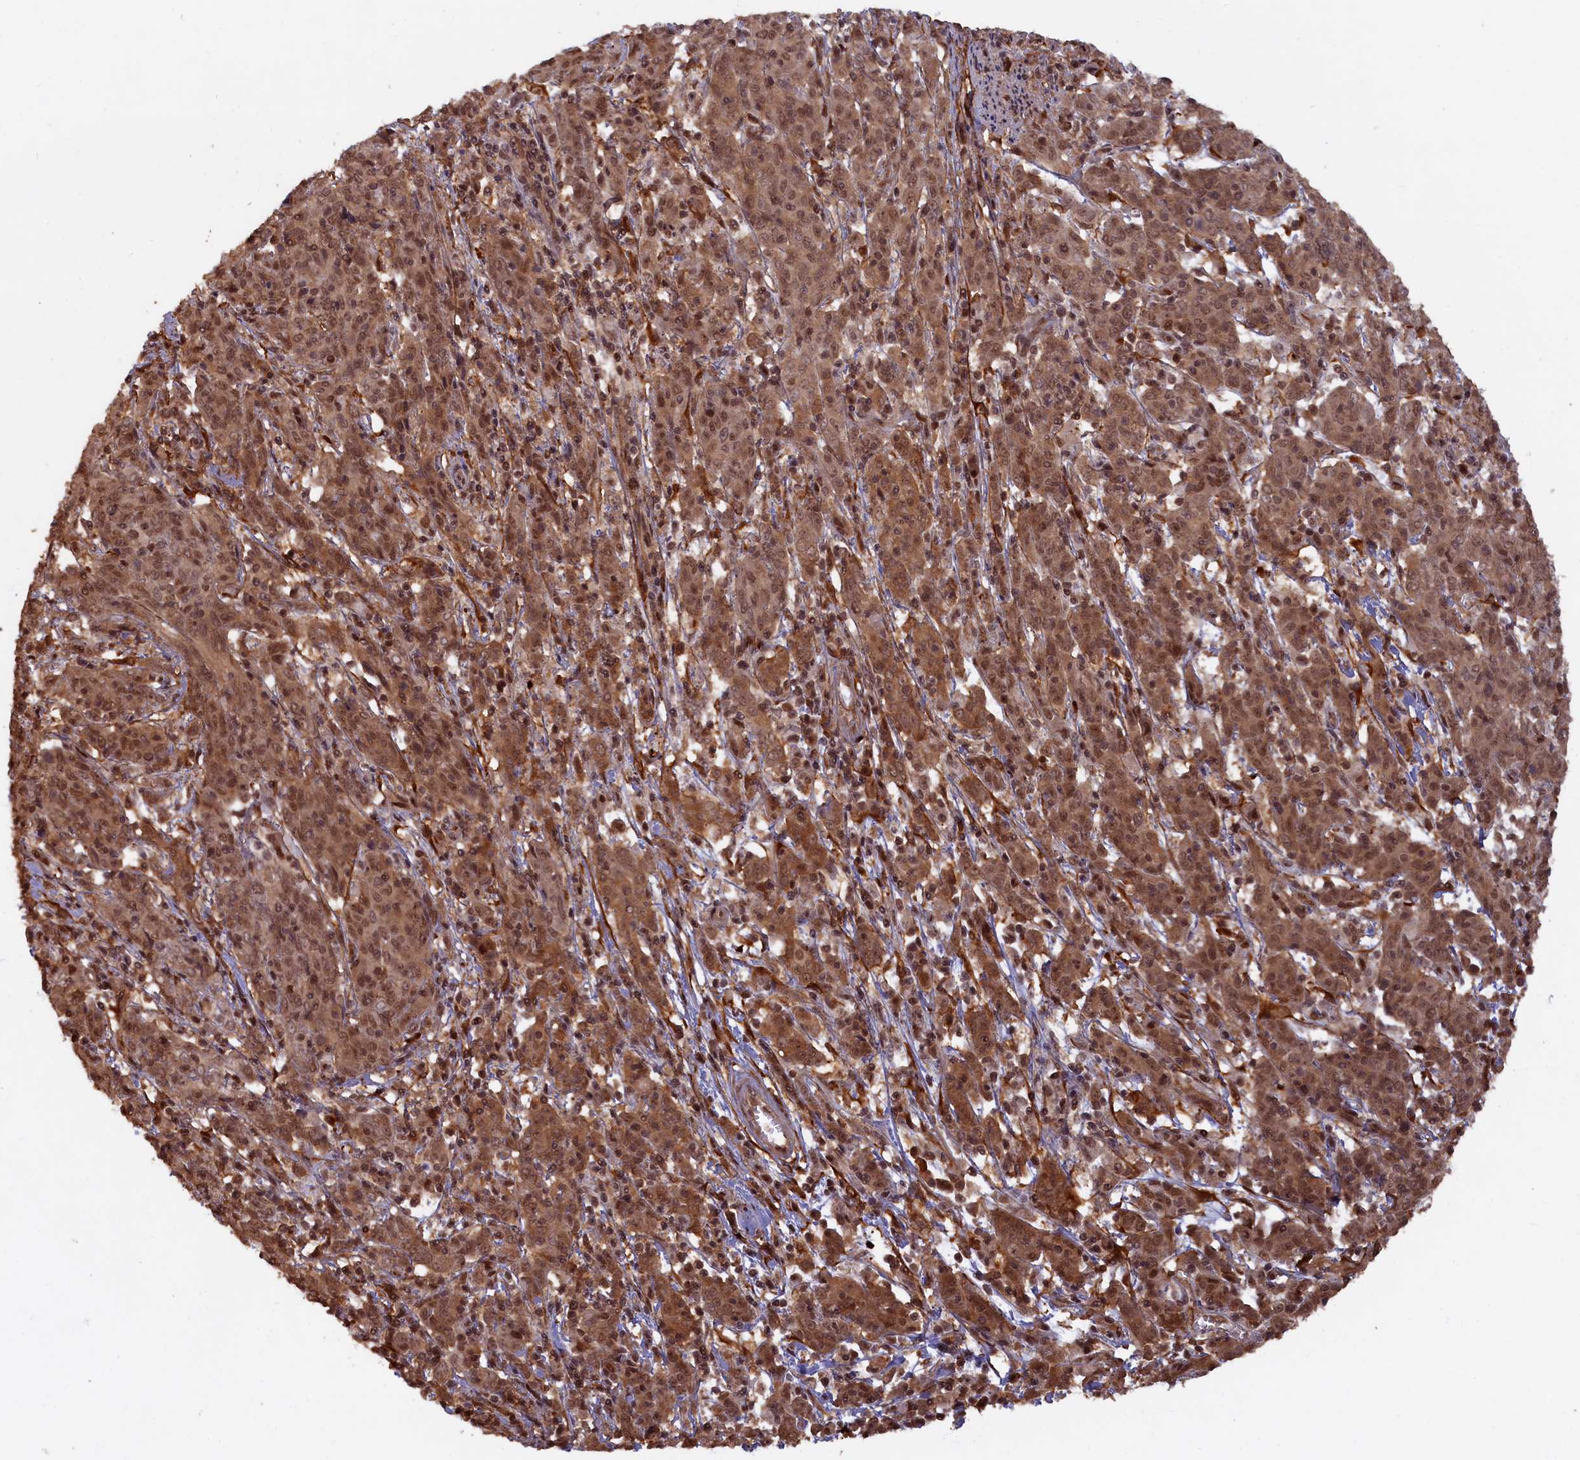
{"staining": {"intensity": "moderate", "quantity": ">75%", "location": "cytoplasmic/membranous,nuclear"}, "tissue": "cervical cancer", "cell_type": "Tumor cells", "image_type": "cancer", "snomed": [{"axis": "morphology", "description": "Squamous cell carcinoma, NOS"}, {"axis": "topography", "description": "Cervix"}], "caption": "An immunohistochemistry (IHC) photomicrograph of tumor tissue is shown. Protein staining in brown labels moderate cytoplasmic/membranous and nuclear positivity in cervical cancer (squamous cell carcinoma) within tumor cells.", "gene": "HIF3A", "patient": {"sex": "female", "age": 67}}